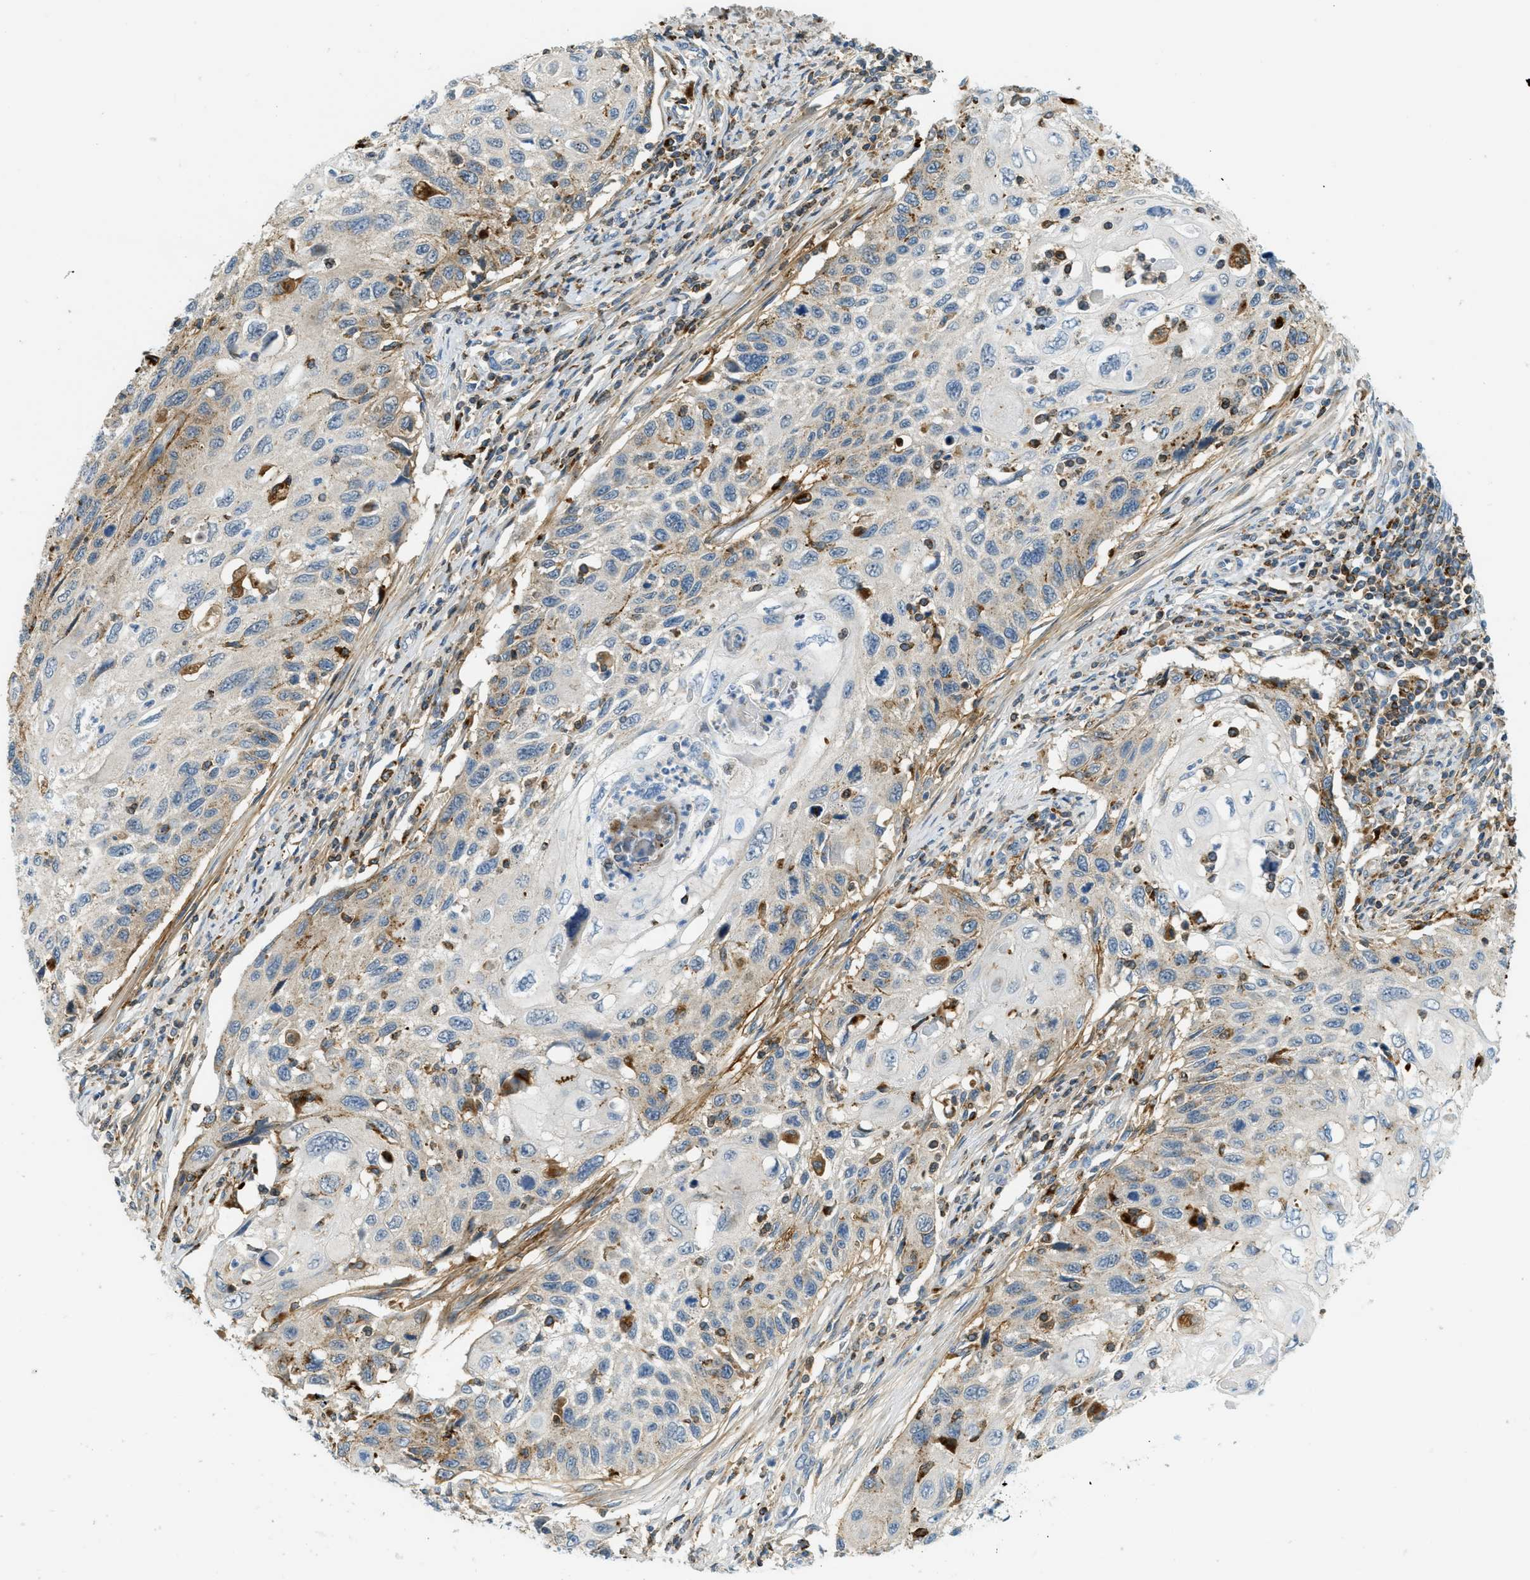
{"staining": {"intensity": "moderate", "quantity": "<25%", "location": "cytoplasmic/membranous"}, "tissue": "cervical cancer", "cell_type": "Tumor cells", "image_type": "cancer", "snomed": [{"axis": "morphology", "description": "Squamous cell carcinoma, NOS"}, {"axis": "topography", "description": "Cervix"}], "caption": "Protein staining by immunohistochemistry (IHC) exhibits moderate cytoplasmic/membranous positivity in approximately <25% of tumor cells in squamous cell carcinoma (cervical).", "gene": "PLBD2", "patient": {"sex": "female", "age": 70}}